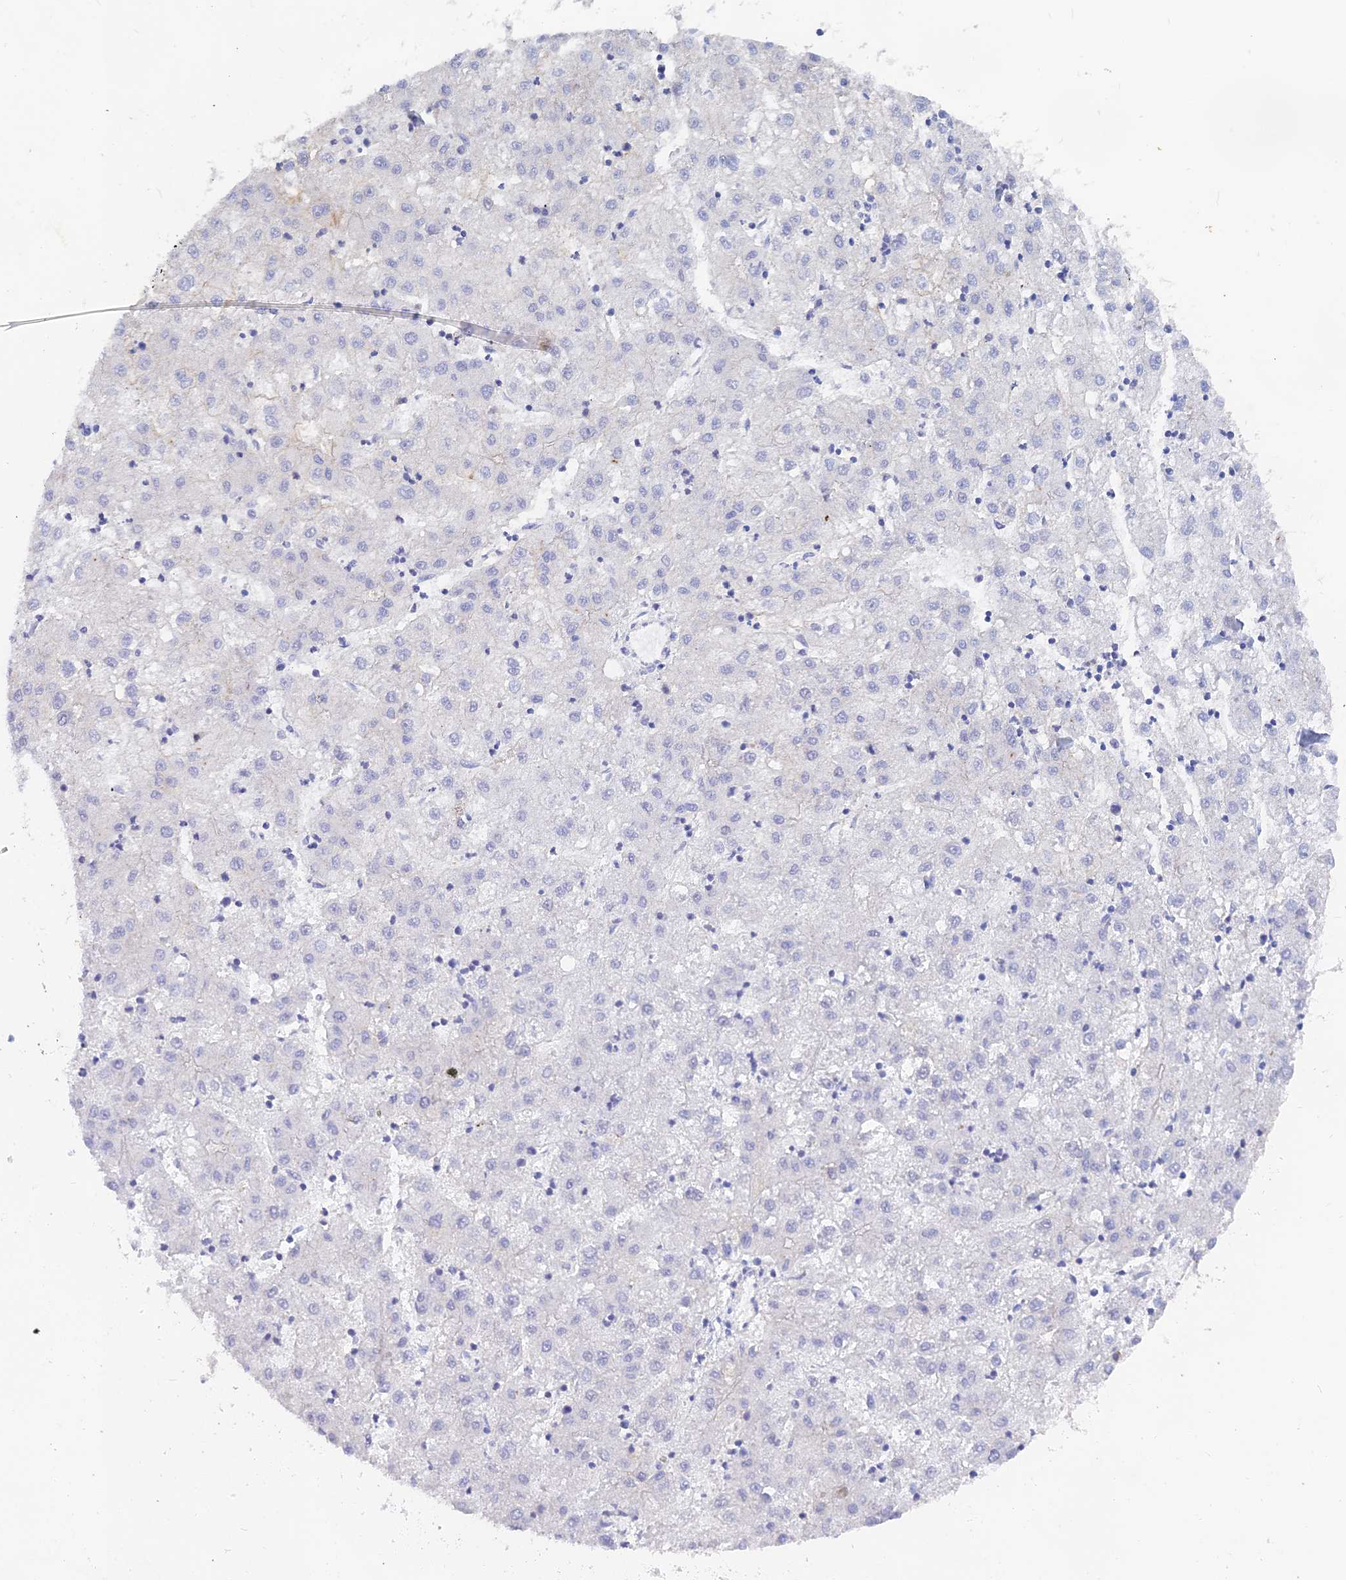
{"staining": {"intensity": "negative", "quantity": "none", "location": "none"}, "tissue": "liver cancer", "cell_type": "Tumor cells", "image_type": "cancer", "snomed": [{"axis": "morphology", "description": "Carcinoma, Hepatocellular, NOS"}, {"axis": "topography", "description": "Liver"}], "caption": "The IHC photomicrograph has no significant expression in tumor cells of liver hepatocellular carcinoma tissue.", "gene": "LRIF1", "patient": {"sex": "male", "age": 72}}